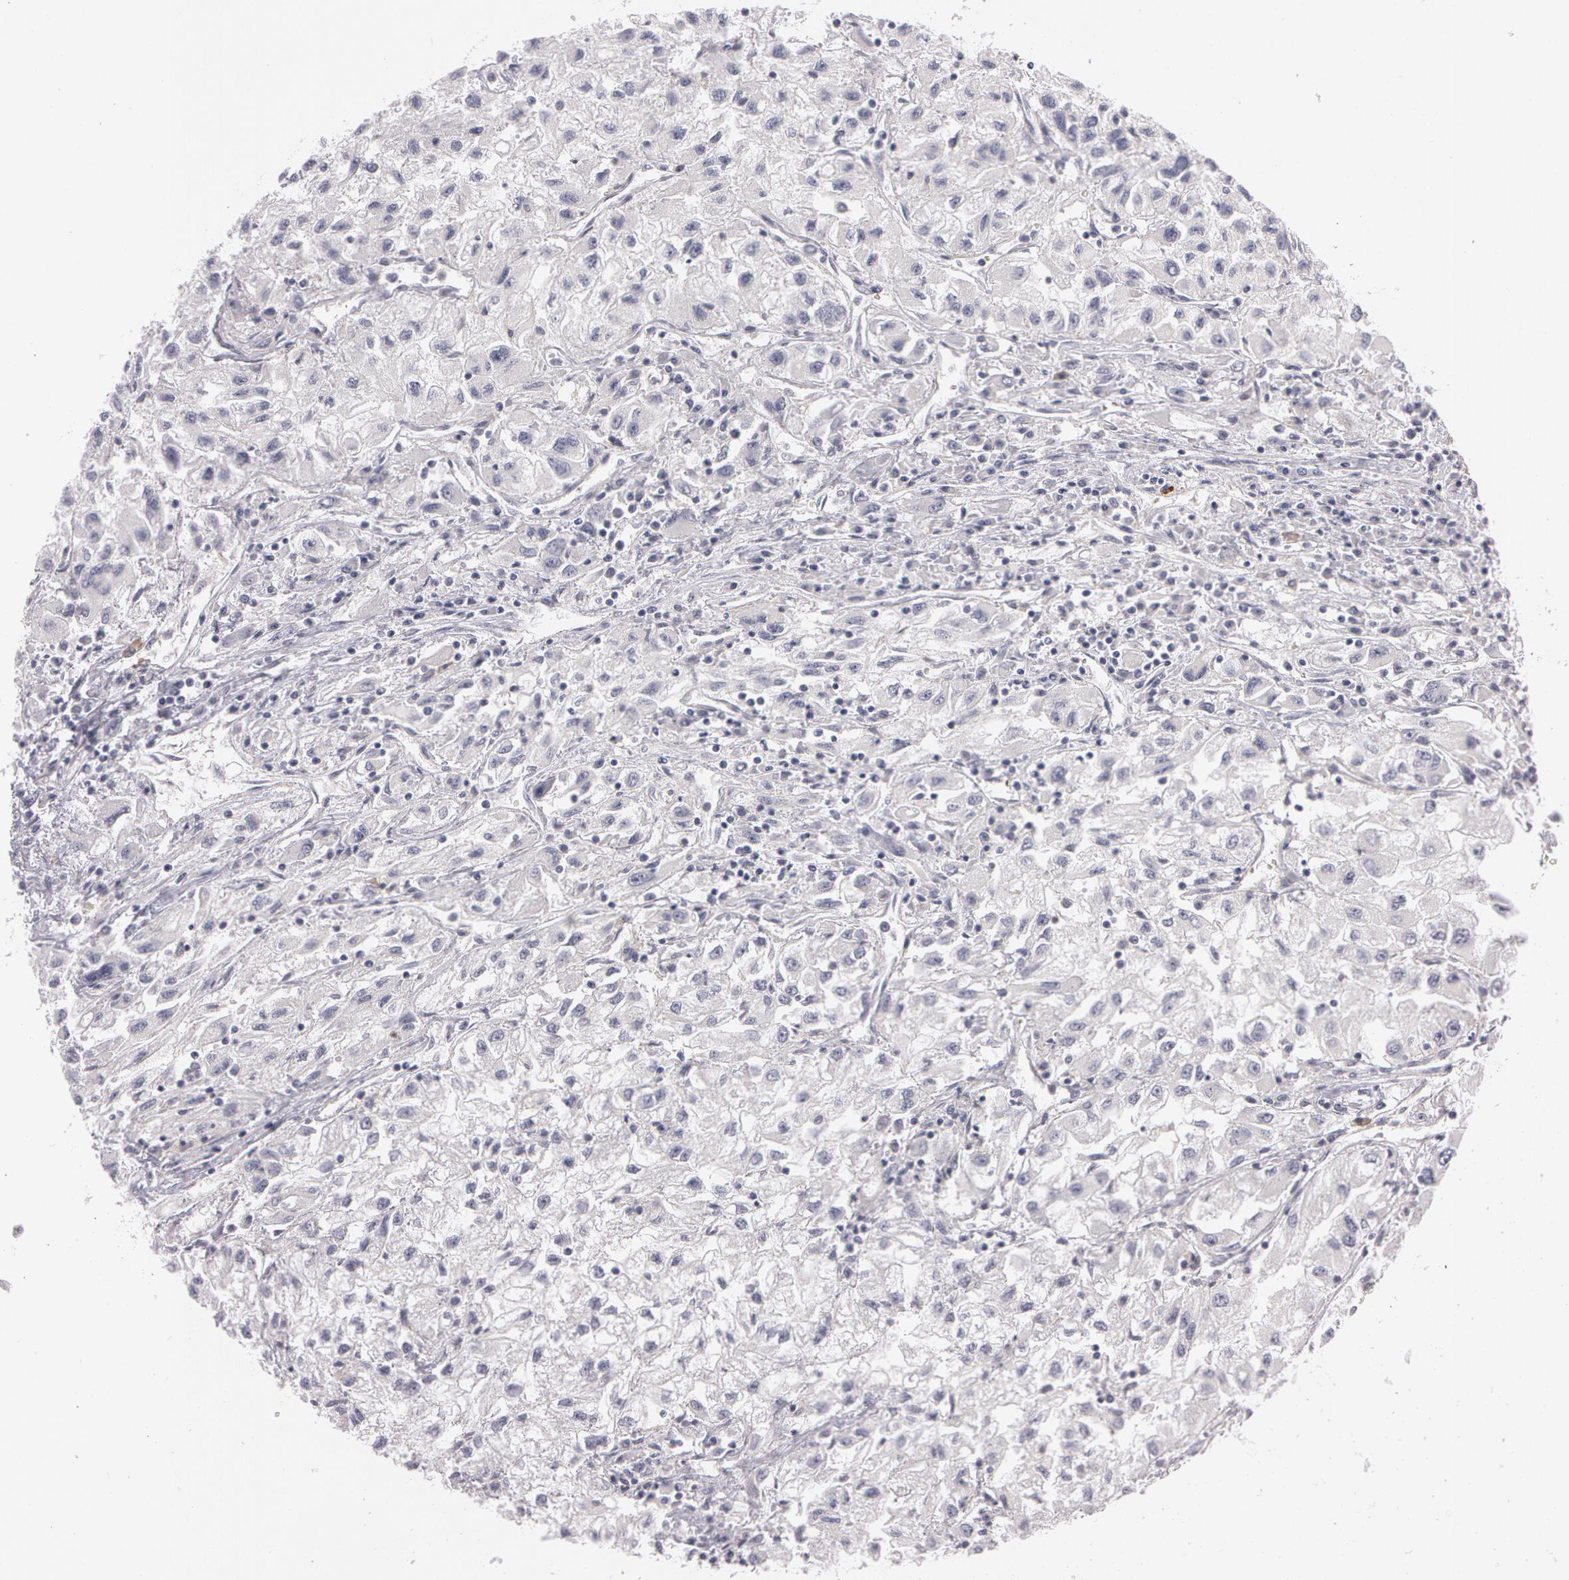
{"staining": {"intensity": "negative", "quantity": "none", "location": "none"}, "tissue": "renal cancer", "cell_type": "Tumor cells", "image_type": "cancer", "snomed": [{"axis": "morphology", "description": "Adenocarcinoma, NOS"}, {"axis": "topography", "description": "Kidney"}], "caption": "The photomicrograph exhibits no significant staining in tumor cells of renal cancer (adenocarcinoma).", "gene": "NEK9", "patient": {"sex": "male", "age": 59}}